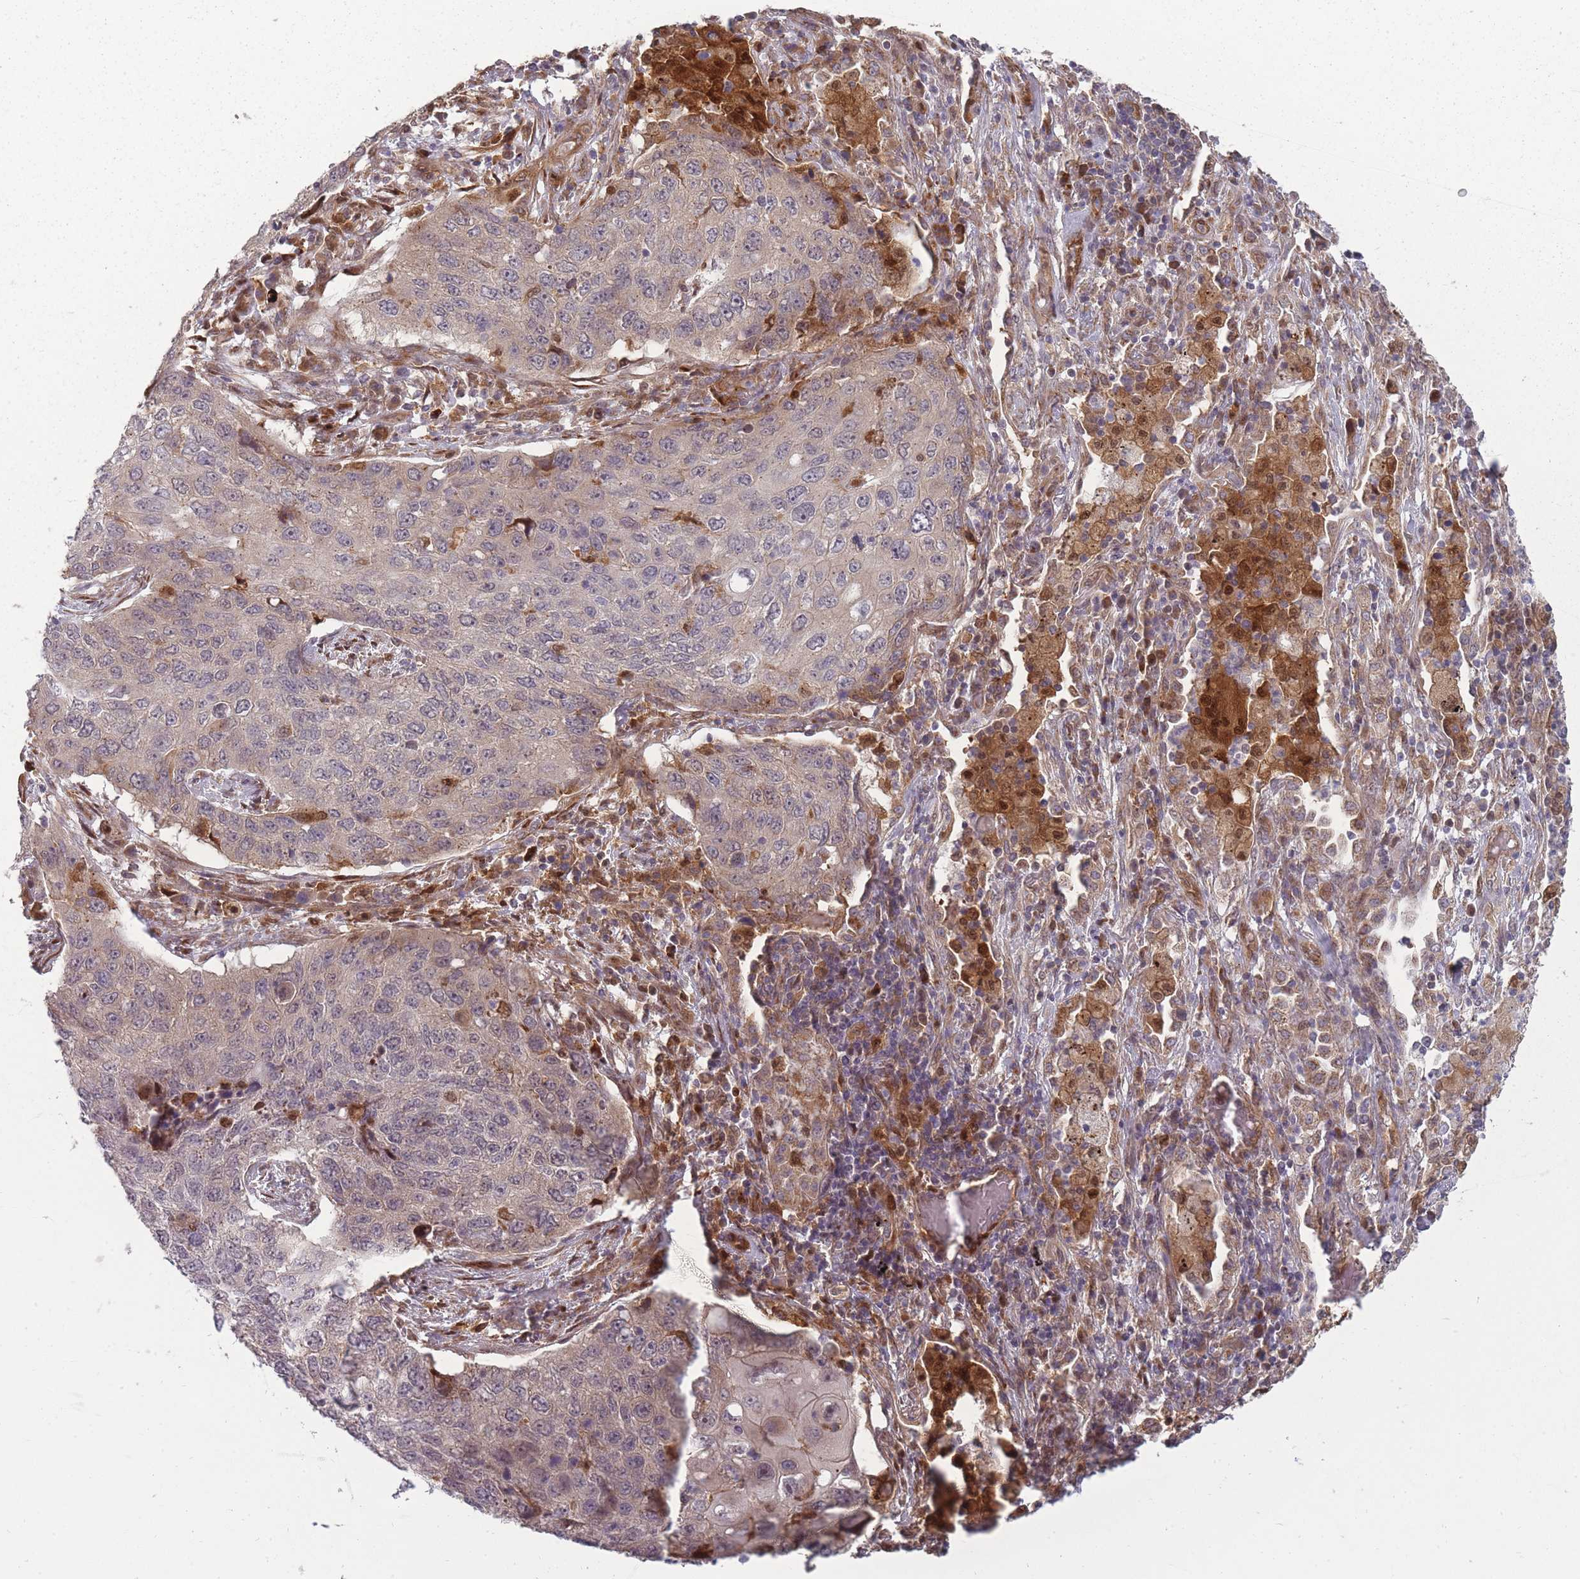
{"staining": {"intensity": "negative", "quantity": "none", "location": "none"}, "tissue": "lung cancer", "cell_type": "Tumor cells", "image_type": "cancer", "snomed": [{"axis": "morphology", "description": "Squamous cell carcinoma, NOS"}, {"axis": "topography", "description": "Lung"}], "caption": "Lung squamous cell carcinoma stained for a protein using IHC reveals no expression tumor cells.", "gene": "LGALS9", "patient": {"sex": "female", "age": 63}}